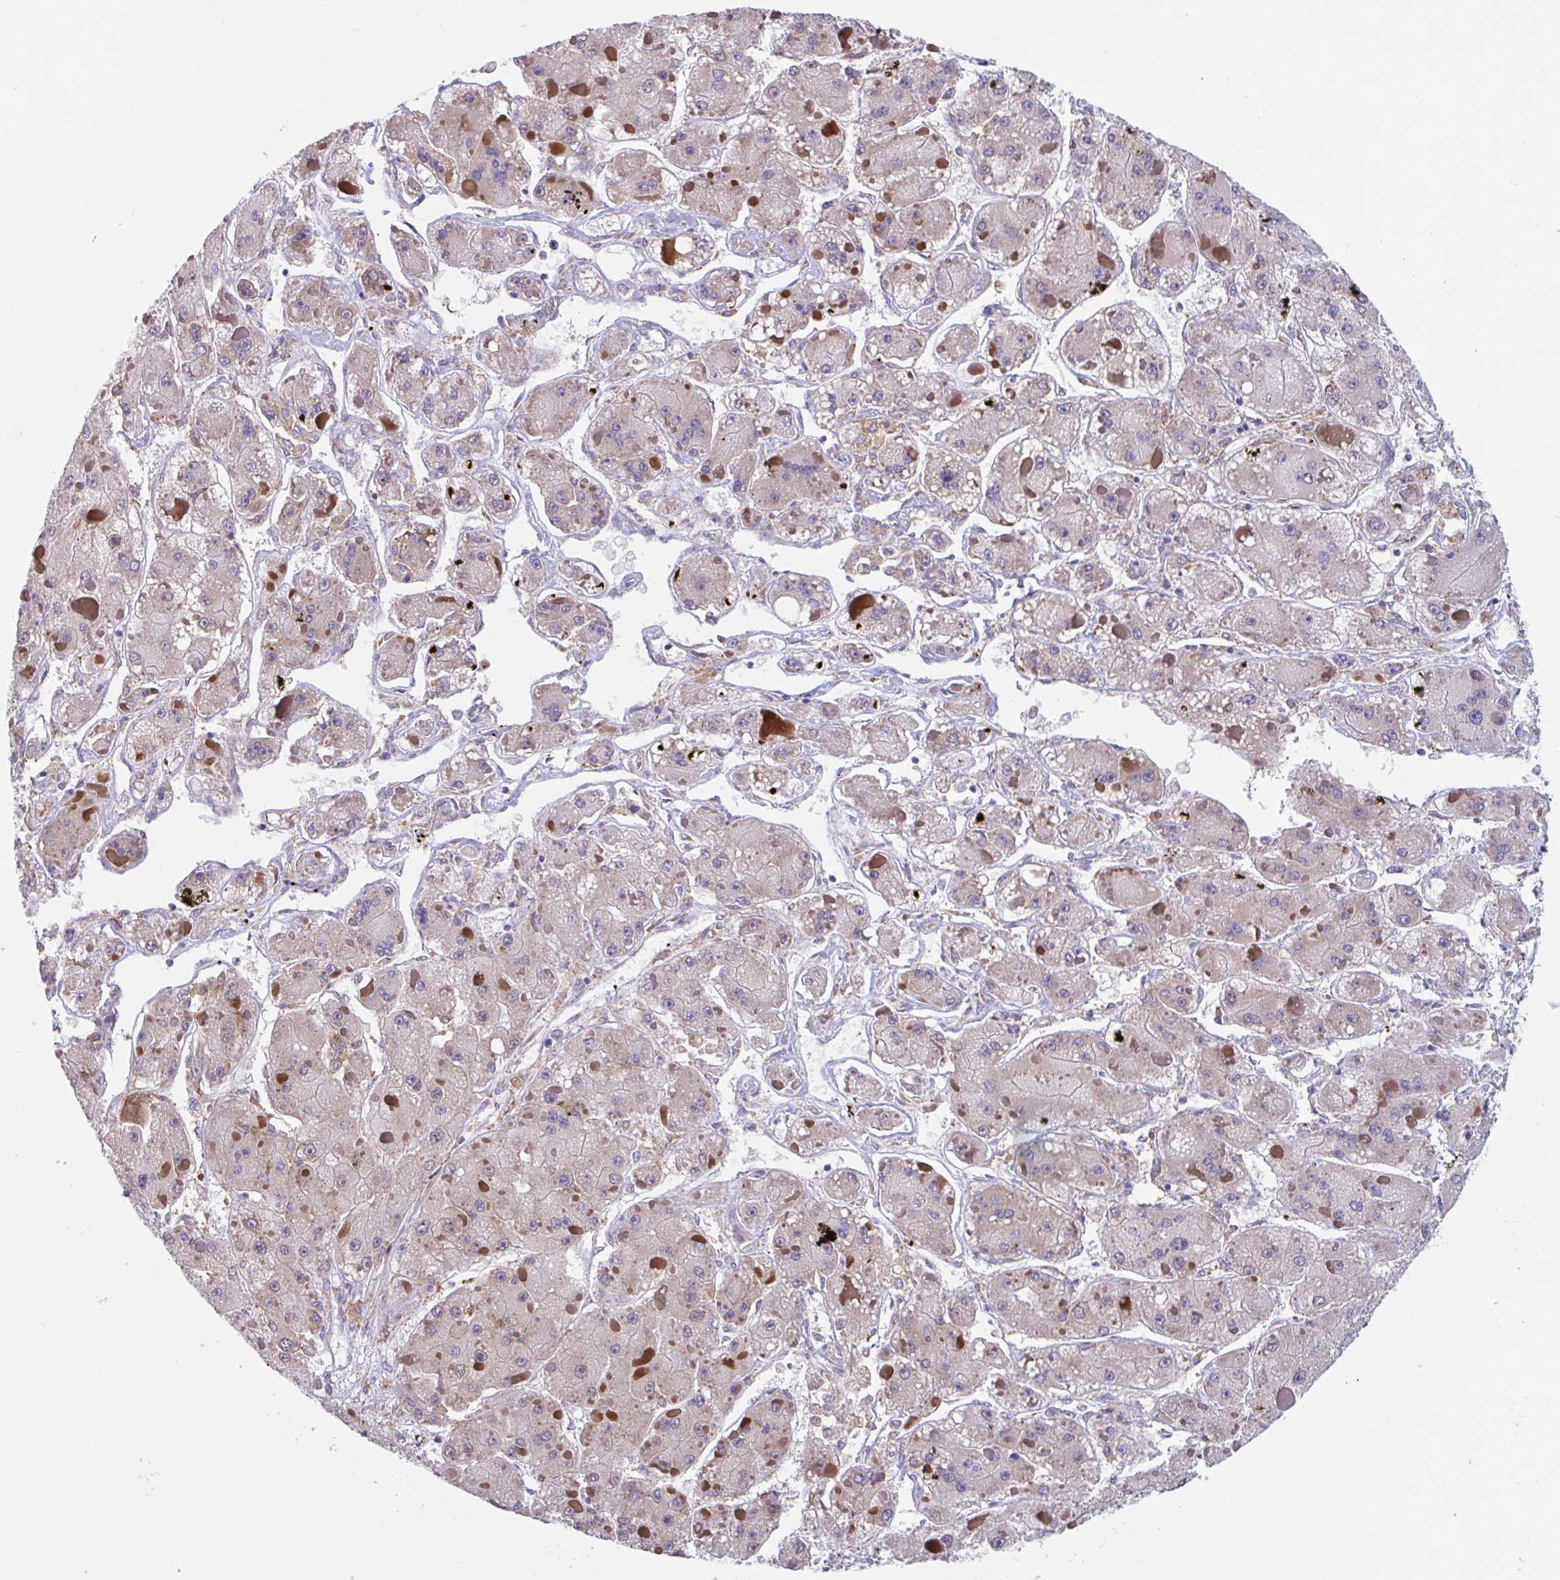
{"staining": {"intensity": "weak", "quantity": "25%-75%", "location": "cytoplasmic/membranous"}, "tissue": "liver cancer", "cell_type": "Tumor cells", "image_type": "cancer", "snomed": [{"axis": "morphology", "description": "Carcinoma, Hepatocellular, NOS"}, {"axis": "topography", "description": "Liver"}], "caption": "Brown immunohistochemical staining in human hepatocellular carcinoma (liver) displays weak cytoplasmic/membranous expression in approximately 25%-75% of tumor cells.", "gene": "SNX8", "patient": {"sex": "female", "age": 73}}